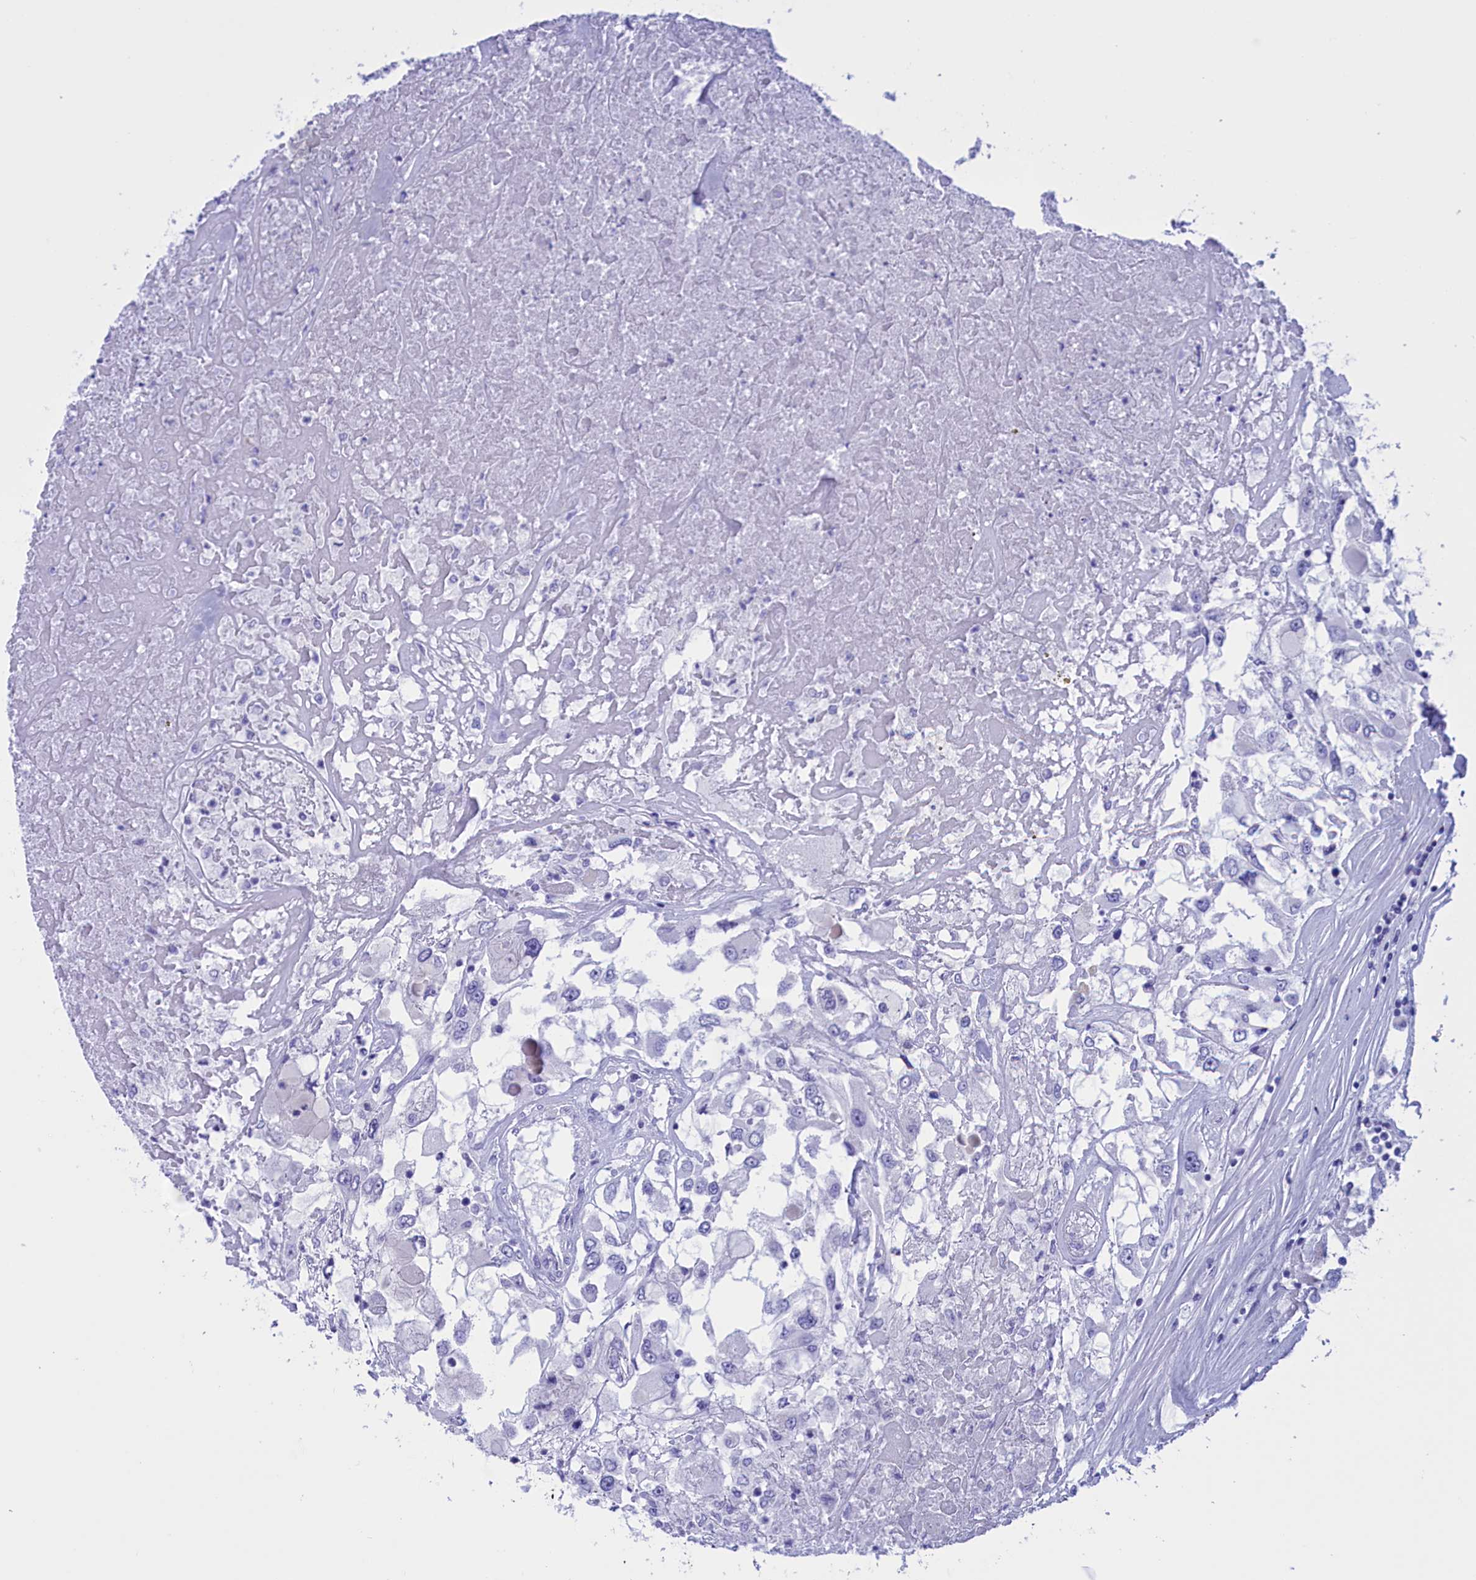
{"staining": {"intensity": "negative", "quantity": "none", "location": "none"}, "tissue": "renal cancer", "cell_type": "Tumor cells", "image_type": "cancer", "snomed": [{"axis": "morphology", "description": "Adenocarcinoma, NOS"}, {"axis": "topography", "description": "Kidney"}], "caption": "Tumor cells are negative for protein expression in human renal cancer.", "gene": "BRI3", "patient": {"sex": "female", "age": 52}}